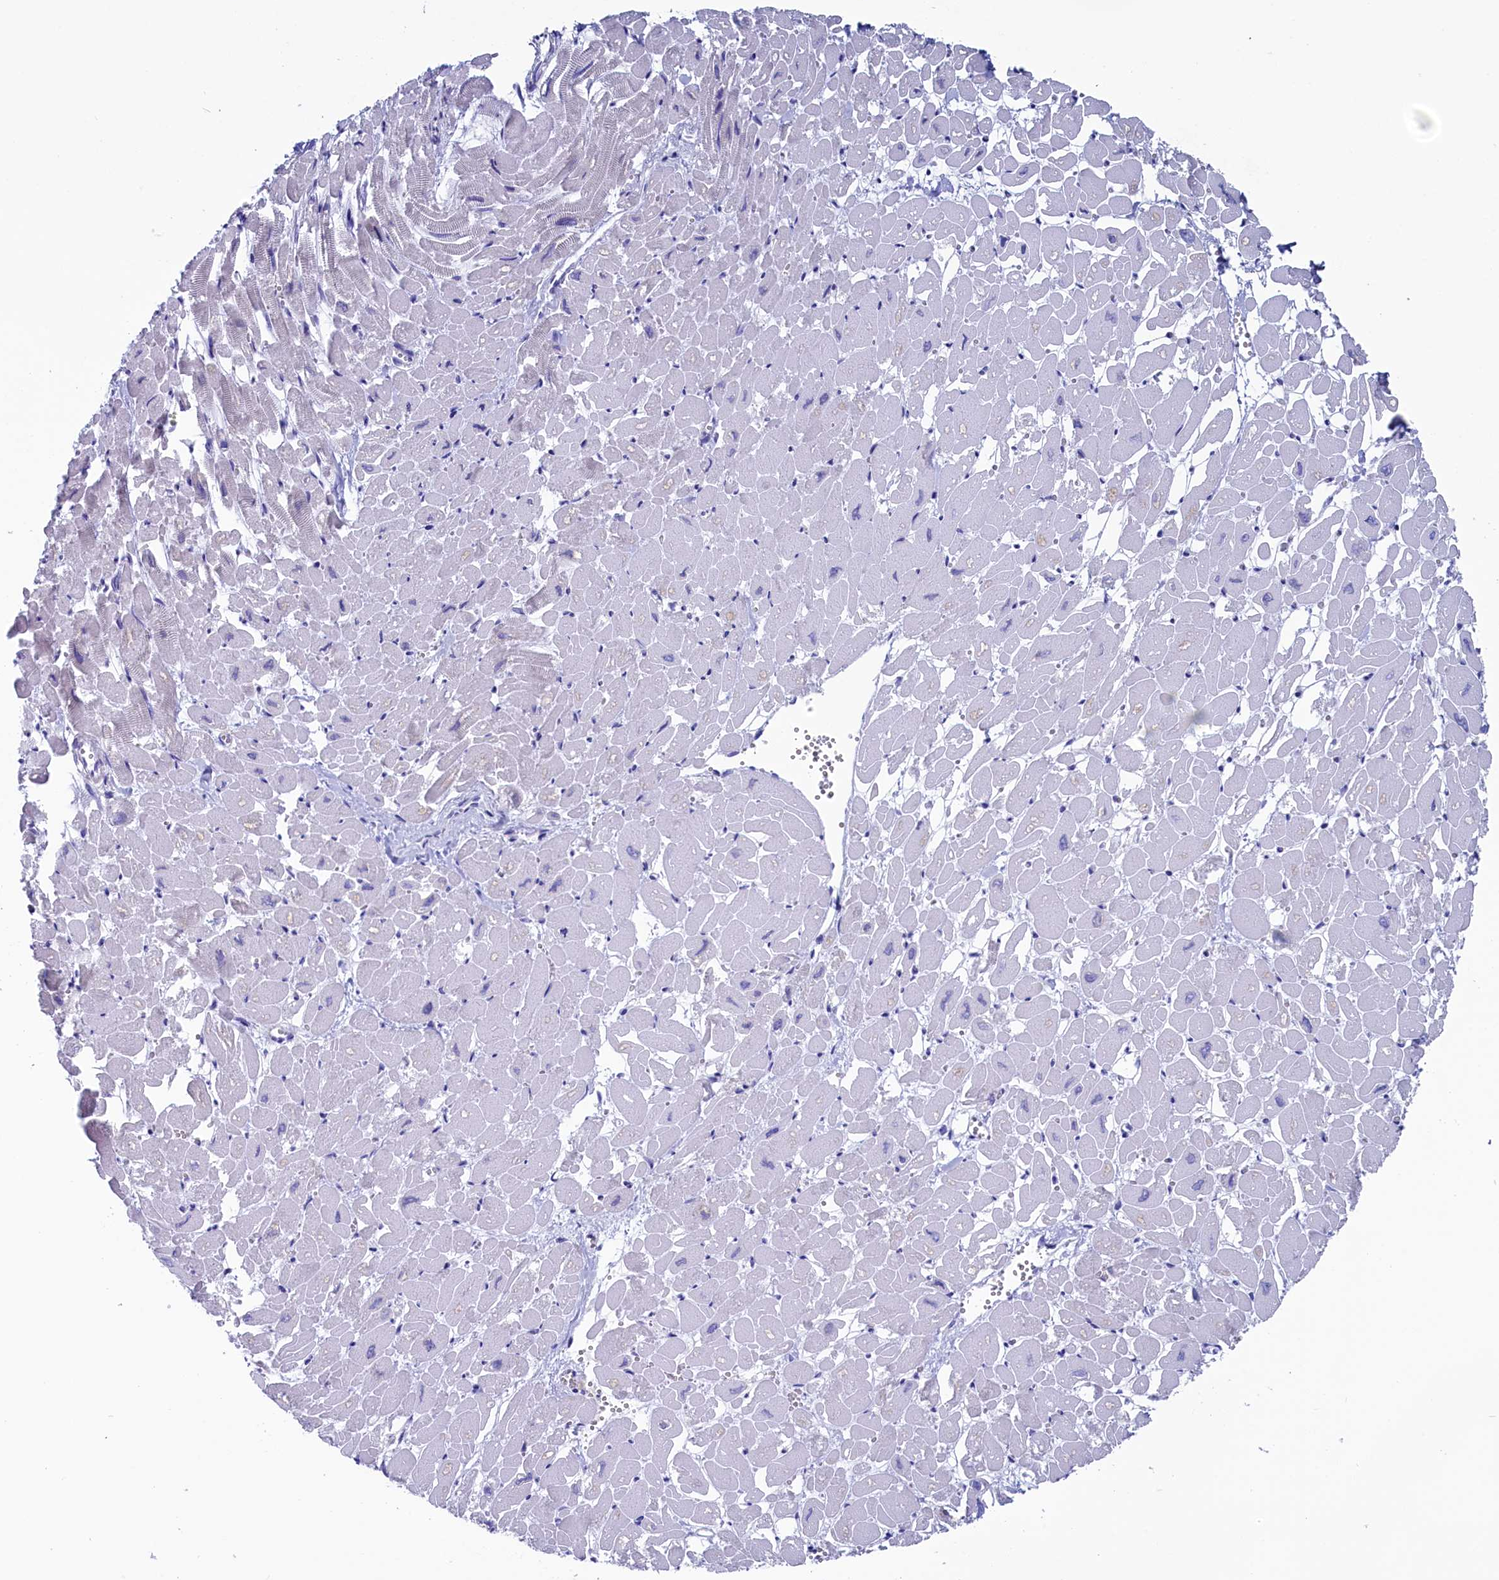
{"staining": {"intensity": "negative", "quantity": "none", "location": "none"}, "tissue": "heart muscle", "cell_type": "Cardiomyocytes", "image_type": "normal", "snomed": [{"axis": "morphology", "description": "Normal tissue, NOS"}, {"axis": "topography", "description": "Heart"}], "caption": "Human heart muscle stained for a protein using immunohistochemistry (IHC) exhibits no expression in cardiomyocytes.", "gene": "CIAPIN1", "patient": {"sex": "male", "age": 54}}